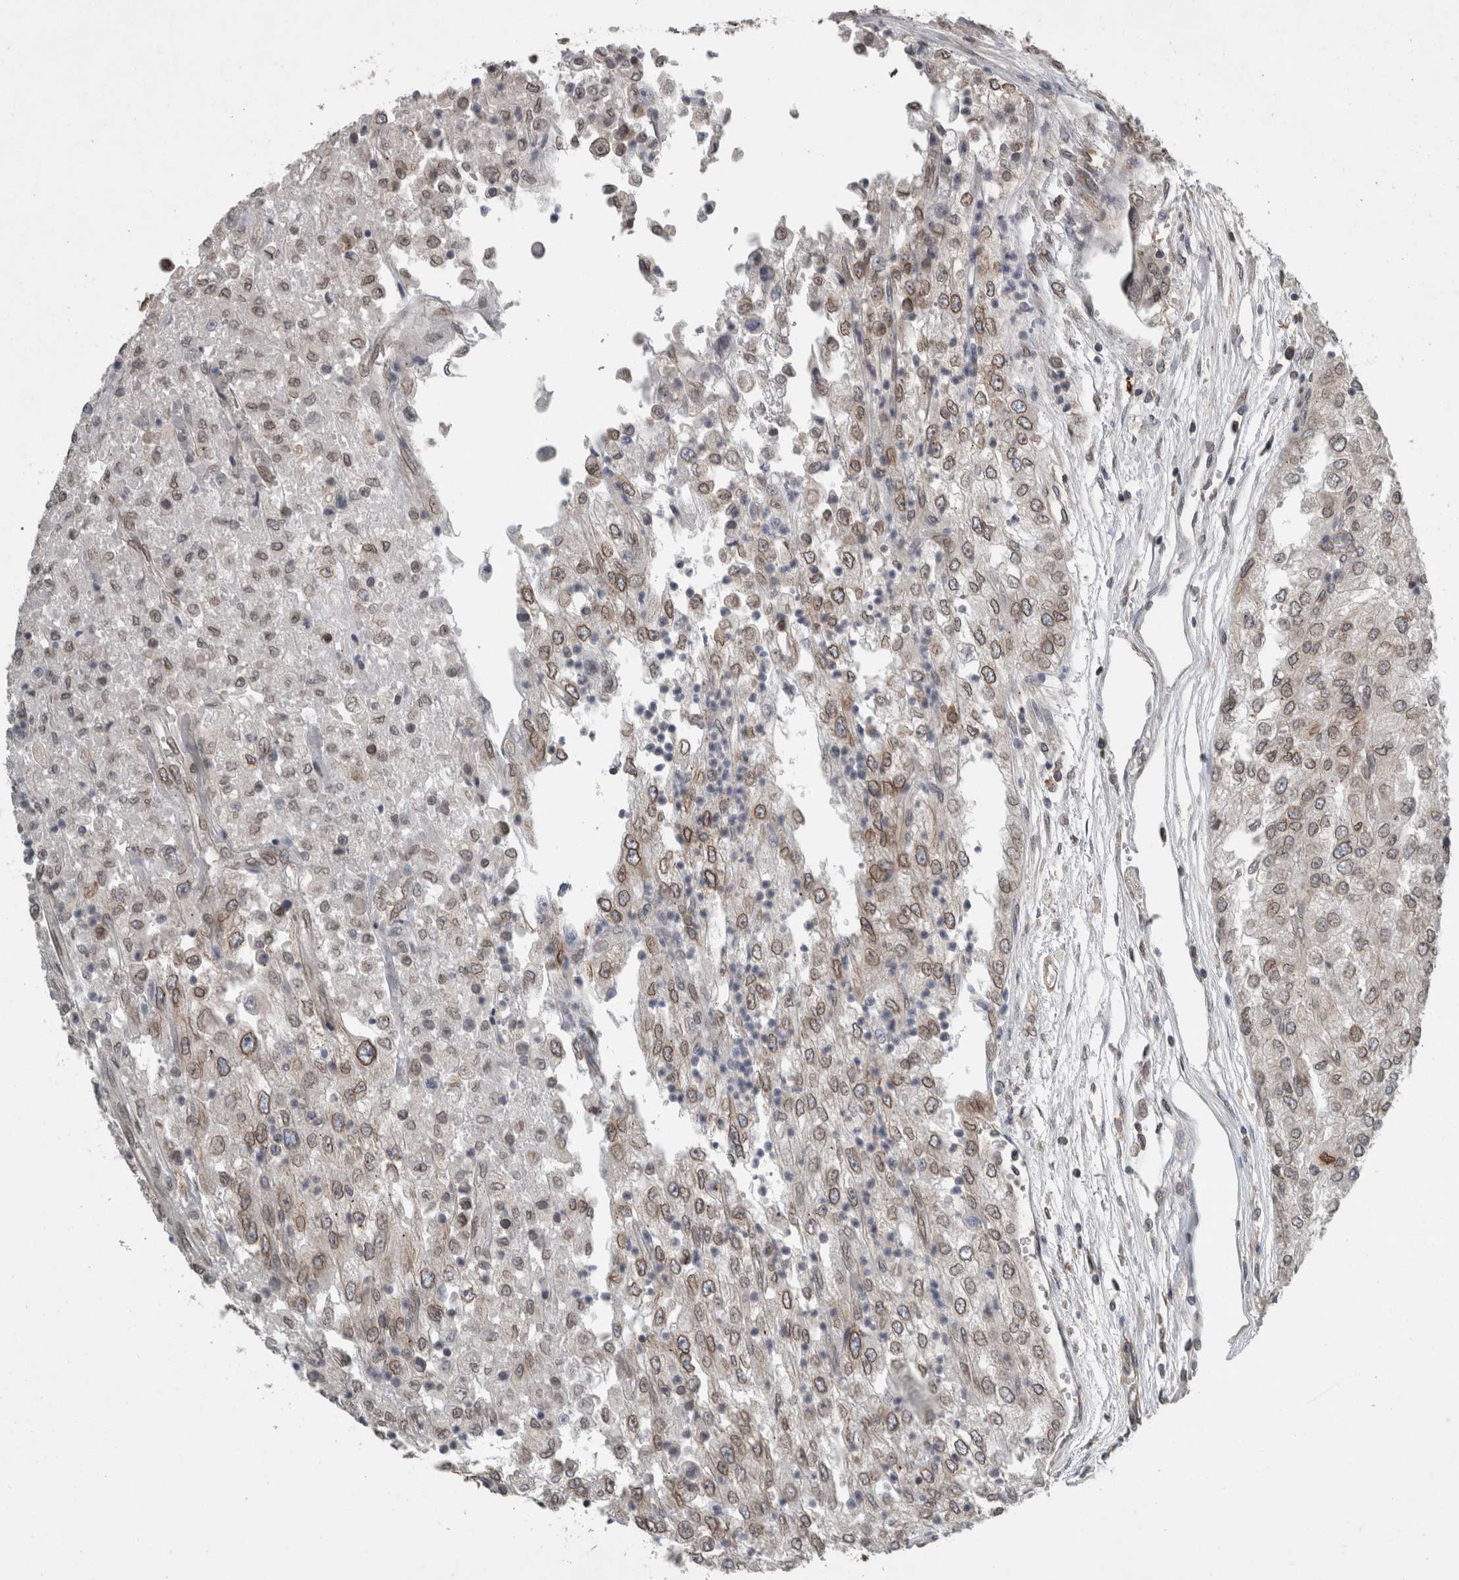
{"staining": {"intensity": "strong", "quantity": "25%-75%", "location": "cytoplasmic/membranous,nuclear"}, "tissue": "renal cancer", "cell_type": "Tumor cells", "image_type": "cancer", "snomed": [{"axis": "morphology", "description": "Adenocarcinoma, NOS"}, {"axis": "topography", "description": "Kidney"}], "caption": "Immunohistochemical staining of adenocarcinoma (renal) shows high levels of strong cytoplasmic/membranous and nuclear expression in approximately 25%-75% of tumor cells.", "gene": "RANBP2", "patient": {"sex": "female", "age": 54}}